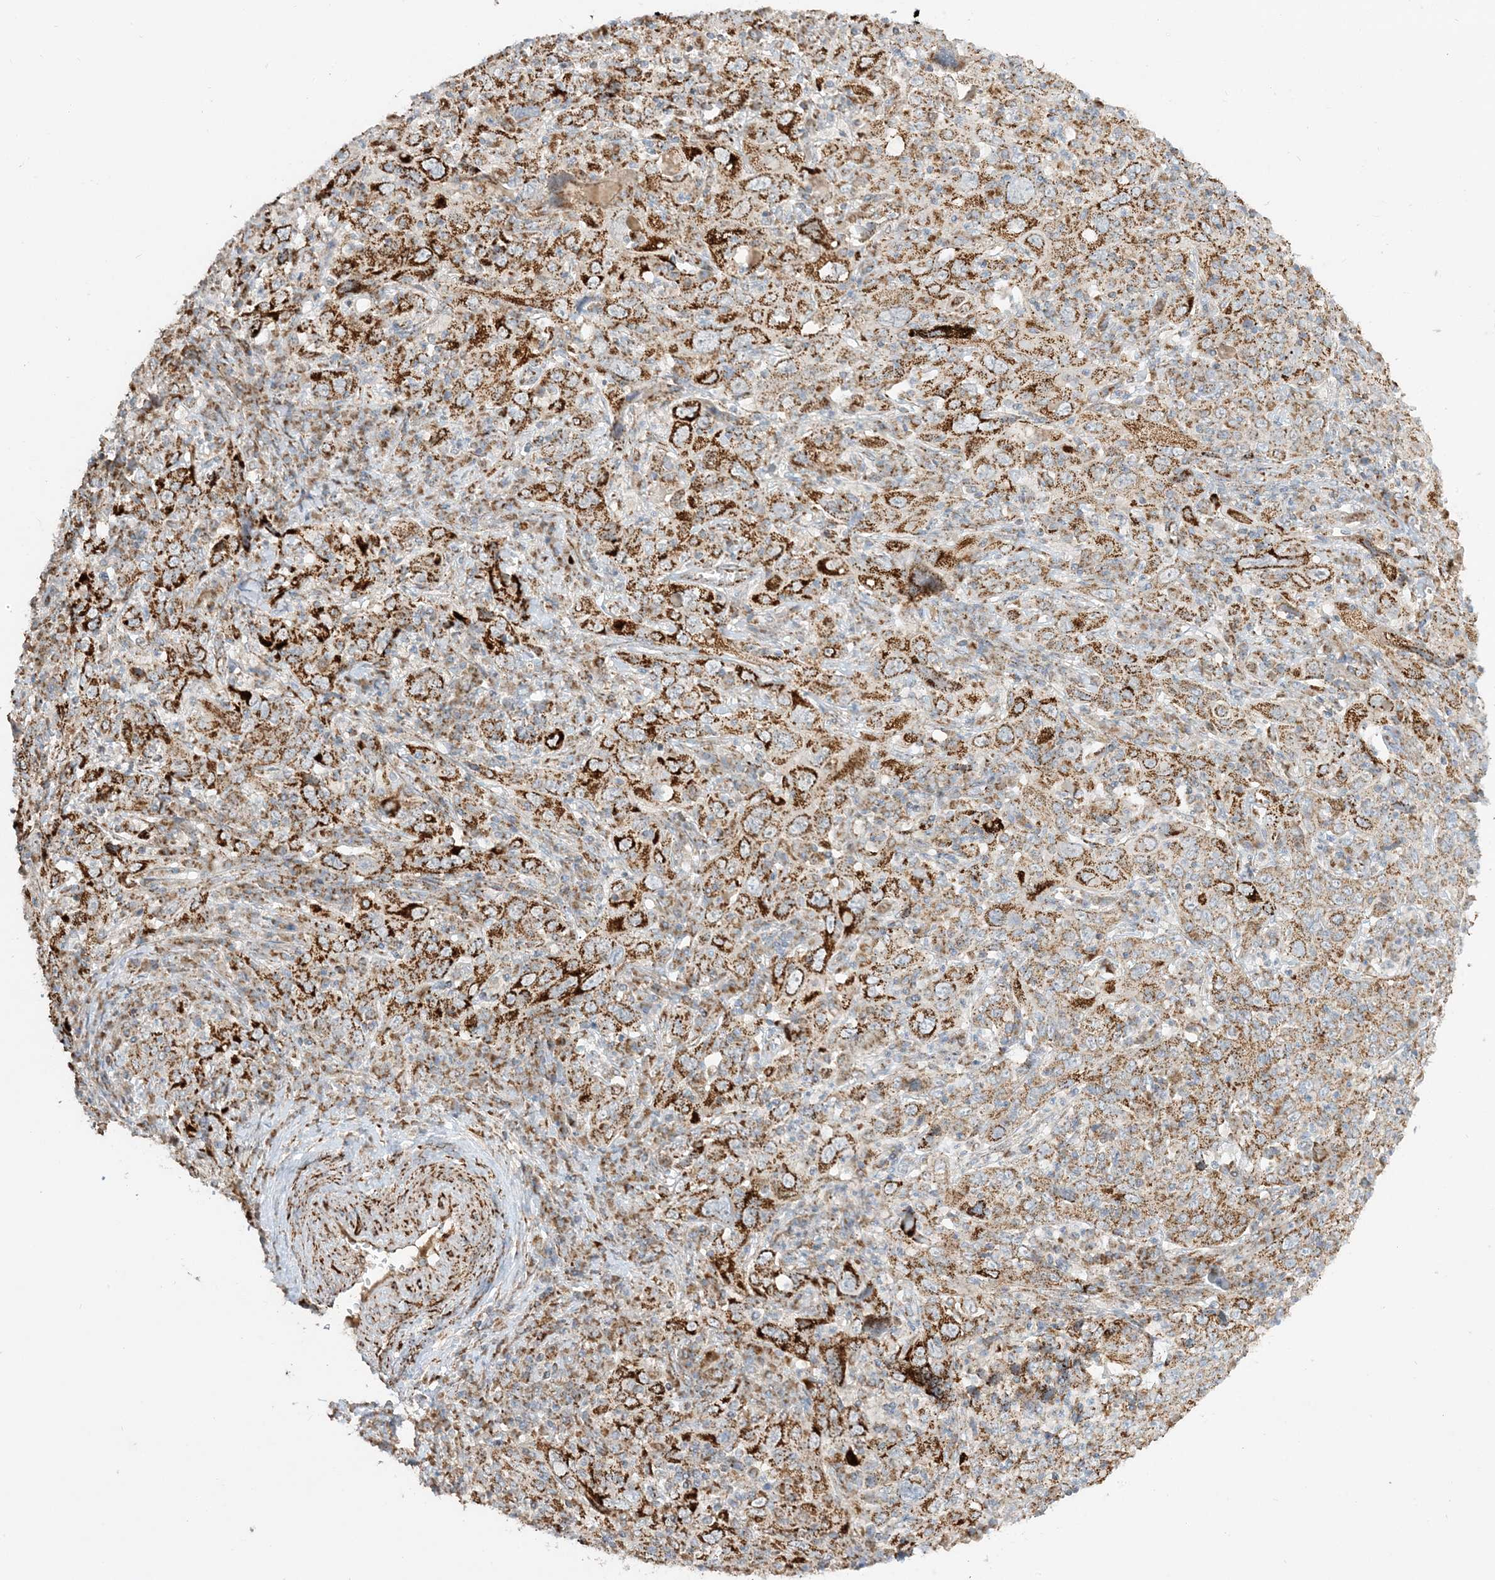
{"staining": {"intensity": "strong", "quantity": ">75%", "location": "cytoplasmic/membranous"}, "tissue": "cervical cancer", "cell_type": "Tumor cells", "image_type": "cancer", "snomed": [{"axis": "morphology", "description": "Squamous cell carcinoma, NOS"}, {"axis": "topography", "description": "Cervix"}], "caption": "Protein expression analysis of cervical squamous cell carcinoma reveals strong cytoplasmic/membranous expression in about >75% of tumor cells. (DAB (3,3'-diaminobenzidine) IHC with brightfield microscopy, high magnification).", "gene": "NDUFAF3", "patient": {"sex": "female", "age": 46}}